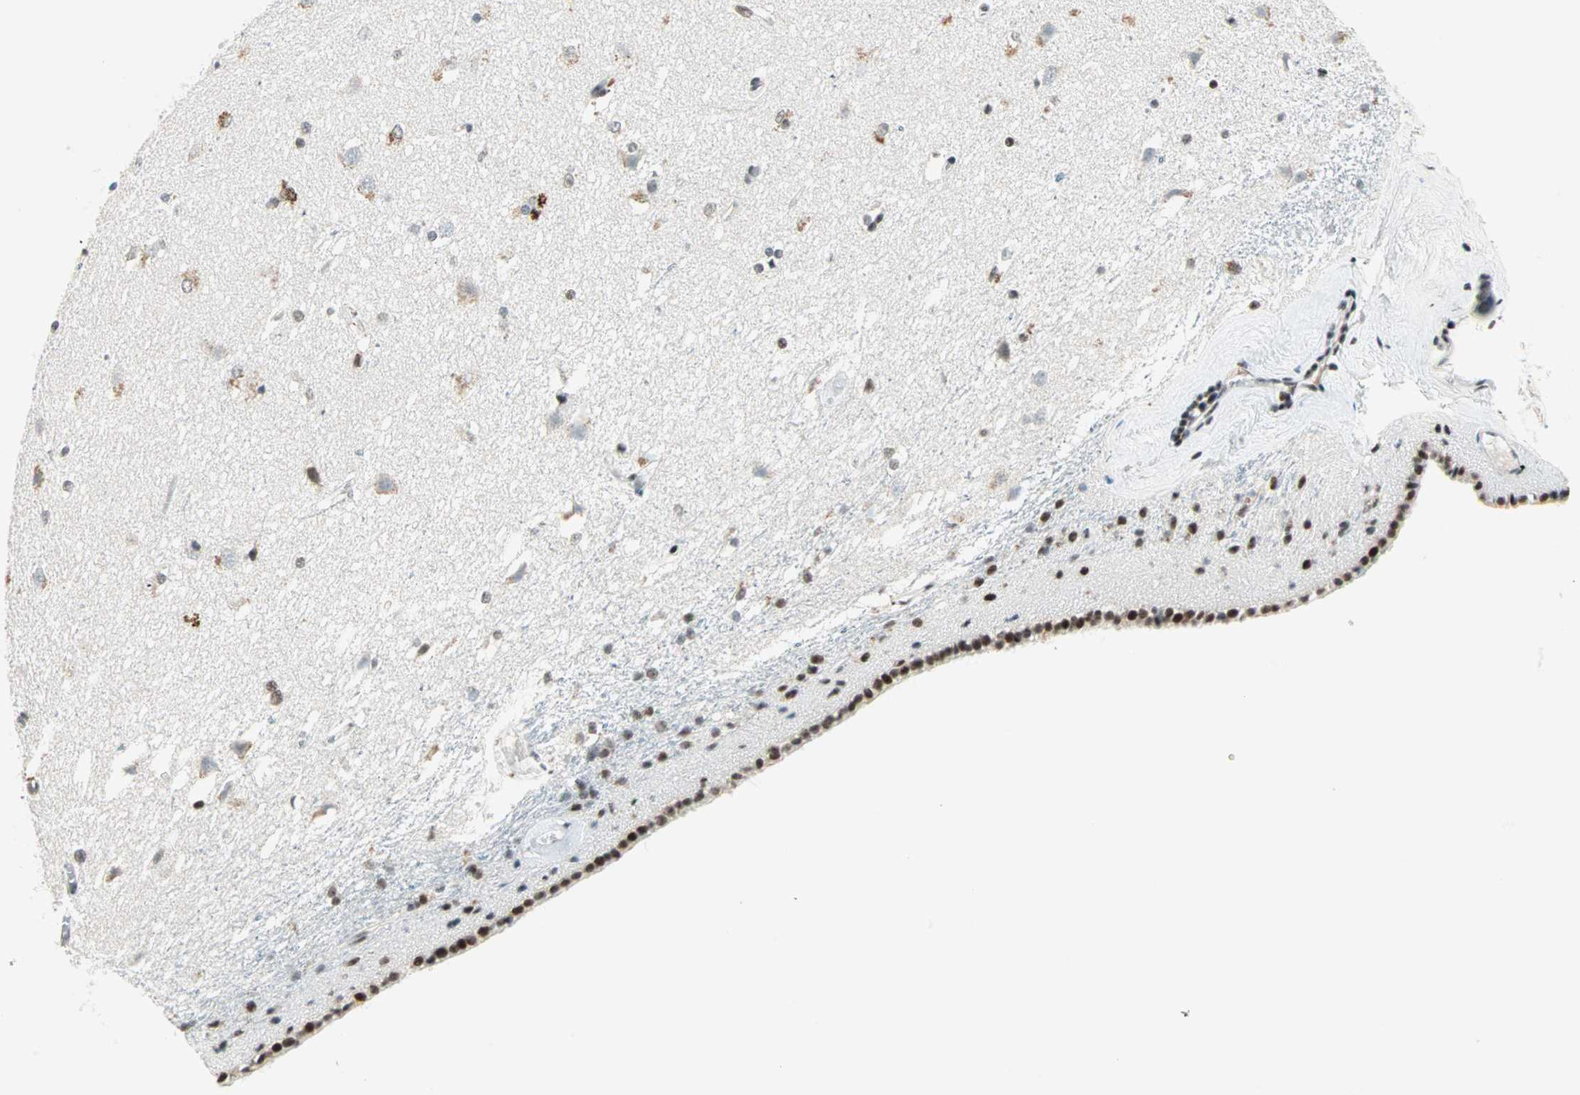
{"staining": {"intensity": "weak", "quantity": "25%-75%", "location": "nuclear"}, "tissue": "caudate", "cell_type": "Glial cells", "image_type": "normal", "snomed": [{"axis": "morphology", "description": "Normal tissue, NOS"}, {"axis": "topography", "description": "Lateral ventricle wall"}], "caption": "Caudate stained for a protein shows weak nuclear positivity in glial cells. (brown staining indicates protein expression, while blue staining denotes nuclei).", "gene": "SIN3A", "patient": {"sex": "female", "age": 19}}